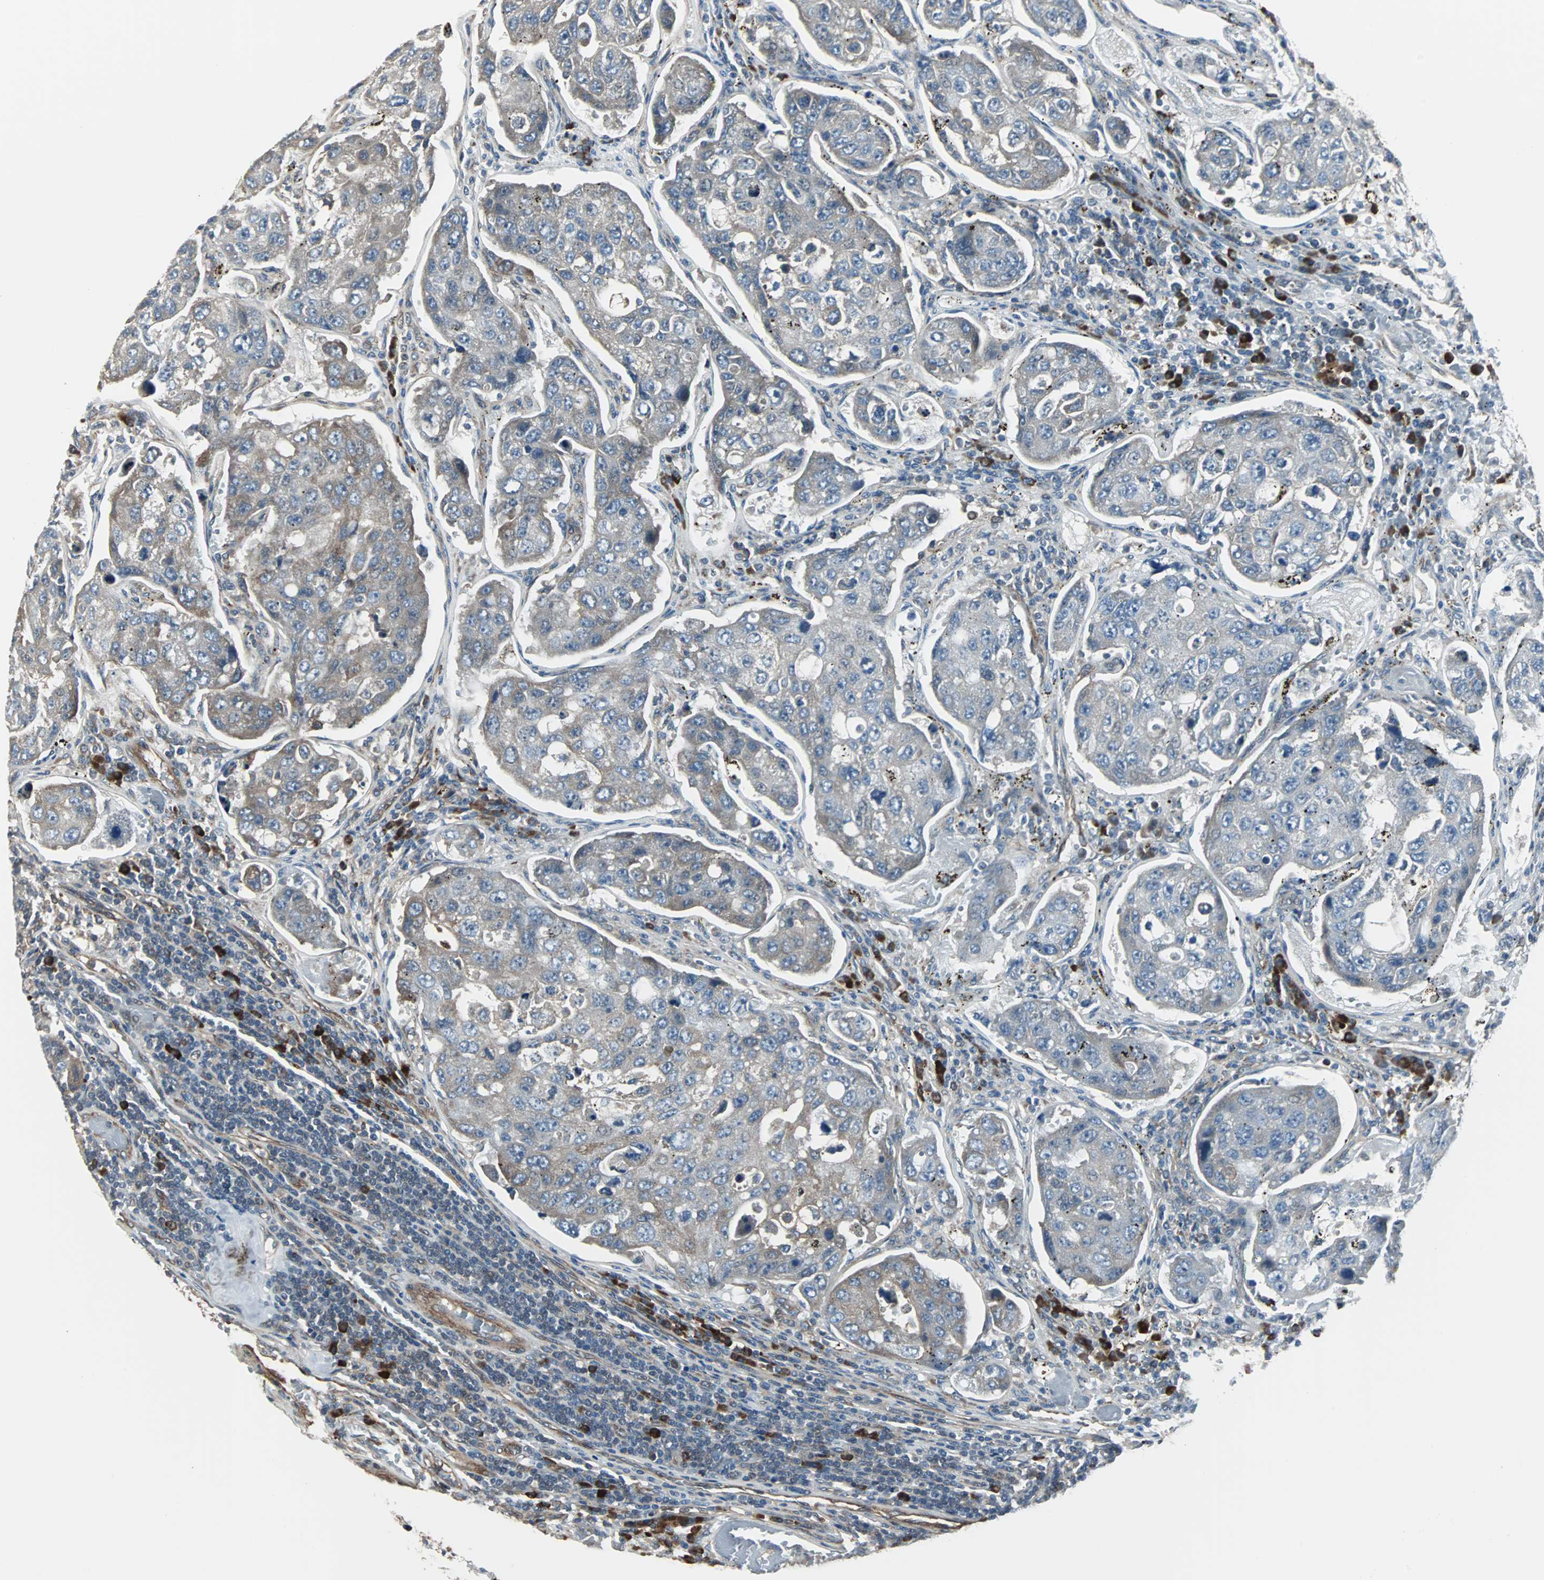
{"staining": {"intensity": "weak", "quantity": "25%-75%", "location": "cytoplasmic/membranous"}, "tissue": "urothelial cancer", "cell_type": "Tumor cells", "image_type": "cancer", "snomed": [{"axis": "morphology", "description": "Urothelial carcinoma, High grade"}, {"axis": "topography", "description": "Lymph node"}, {"axis": "topography", "description": "Urinary bladder"}], "caption": "Weak cytoplasmic/membranous staining is seen in about 25%-75% of tumor cells in urothelial carcinoma (high-grade).", "gene": "CHP1", "patient": {"sex": "male", "age": 51}}